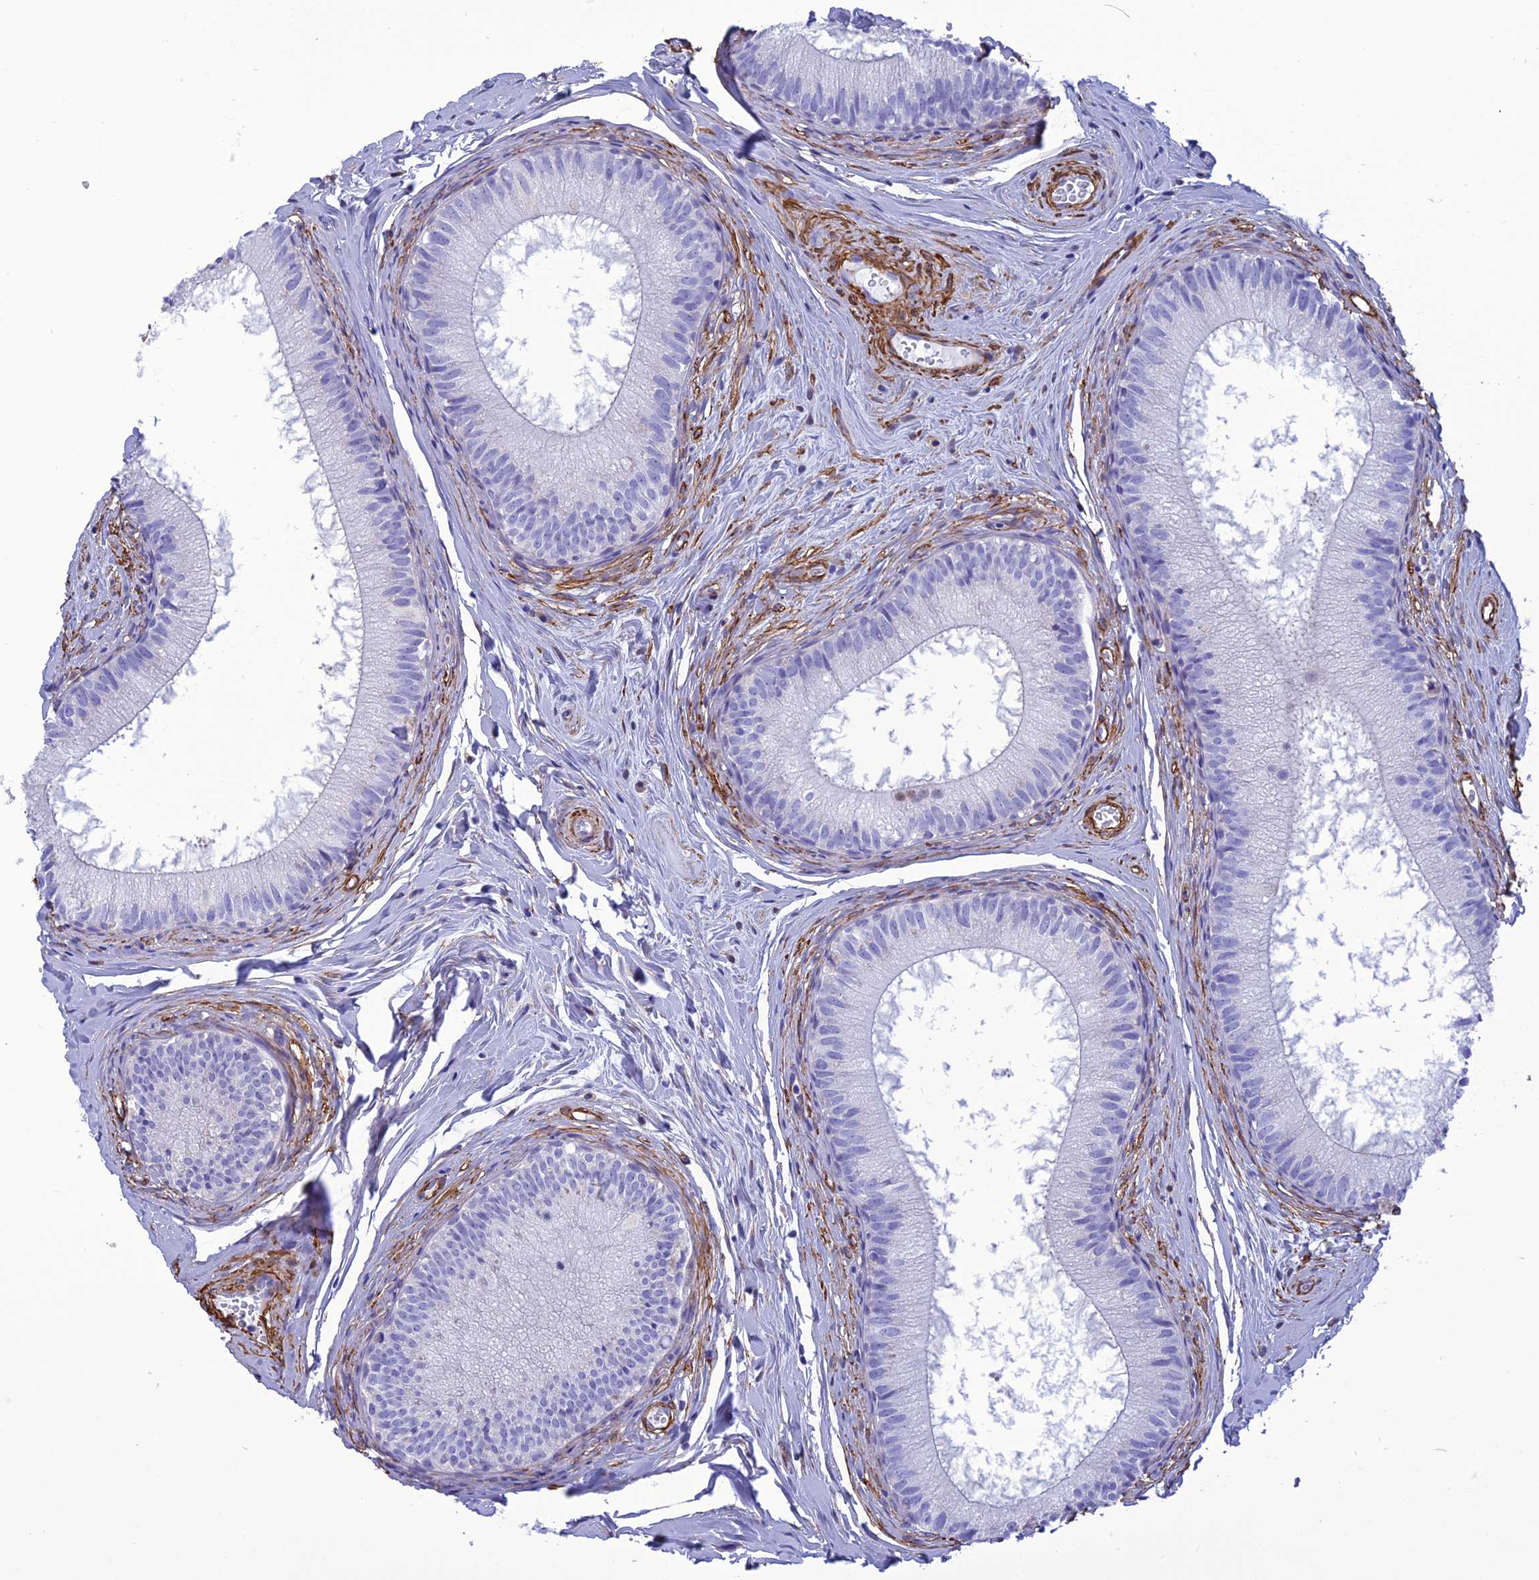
{"staining": {"intensity": "negative", "quantity": "none", "location": "none"}, "tissue": "epididymis", "cell_type": "Glandular cells", "image_type": "normal", "snomed": [{"axis": "morphology", "description": "Normal tissue, NOS"}, {"axis": "topography", "description": "Epididymis"}], "caption": "This micrograph is of normal epididymis stained with immunohistochemistry to label a protein in brown with the nuclei are counter-stained blue. There is no staining in glandular cells. (IHC, brightfield microscopy, high magnification).", "gene": "NKD1", "patient": {"sex": "male", "age": 34}}